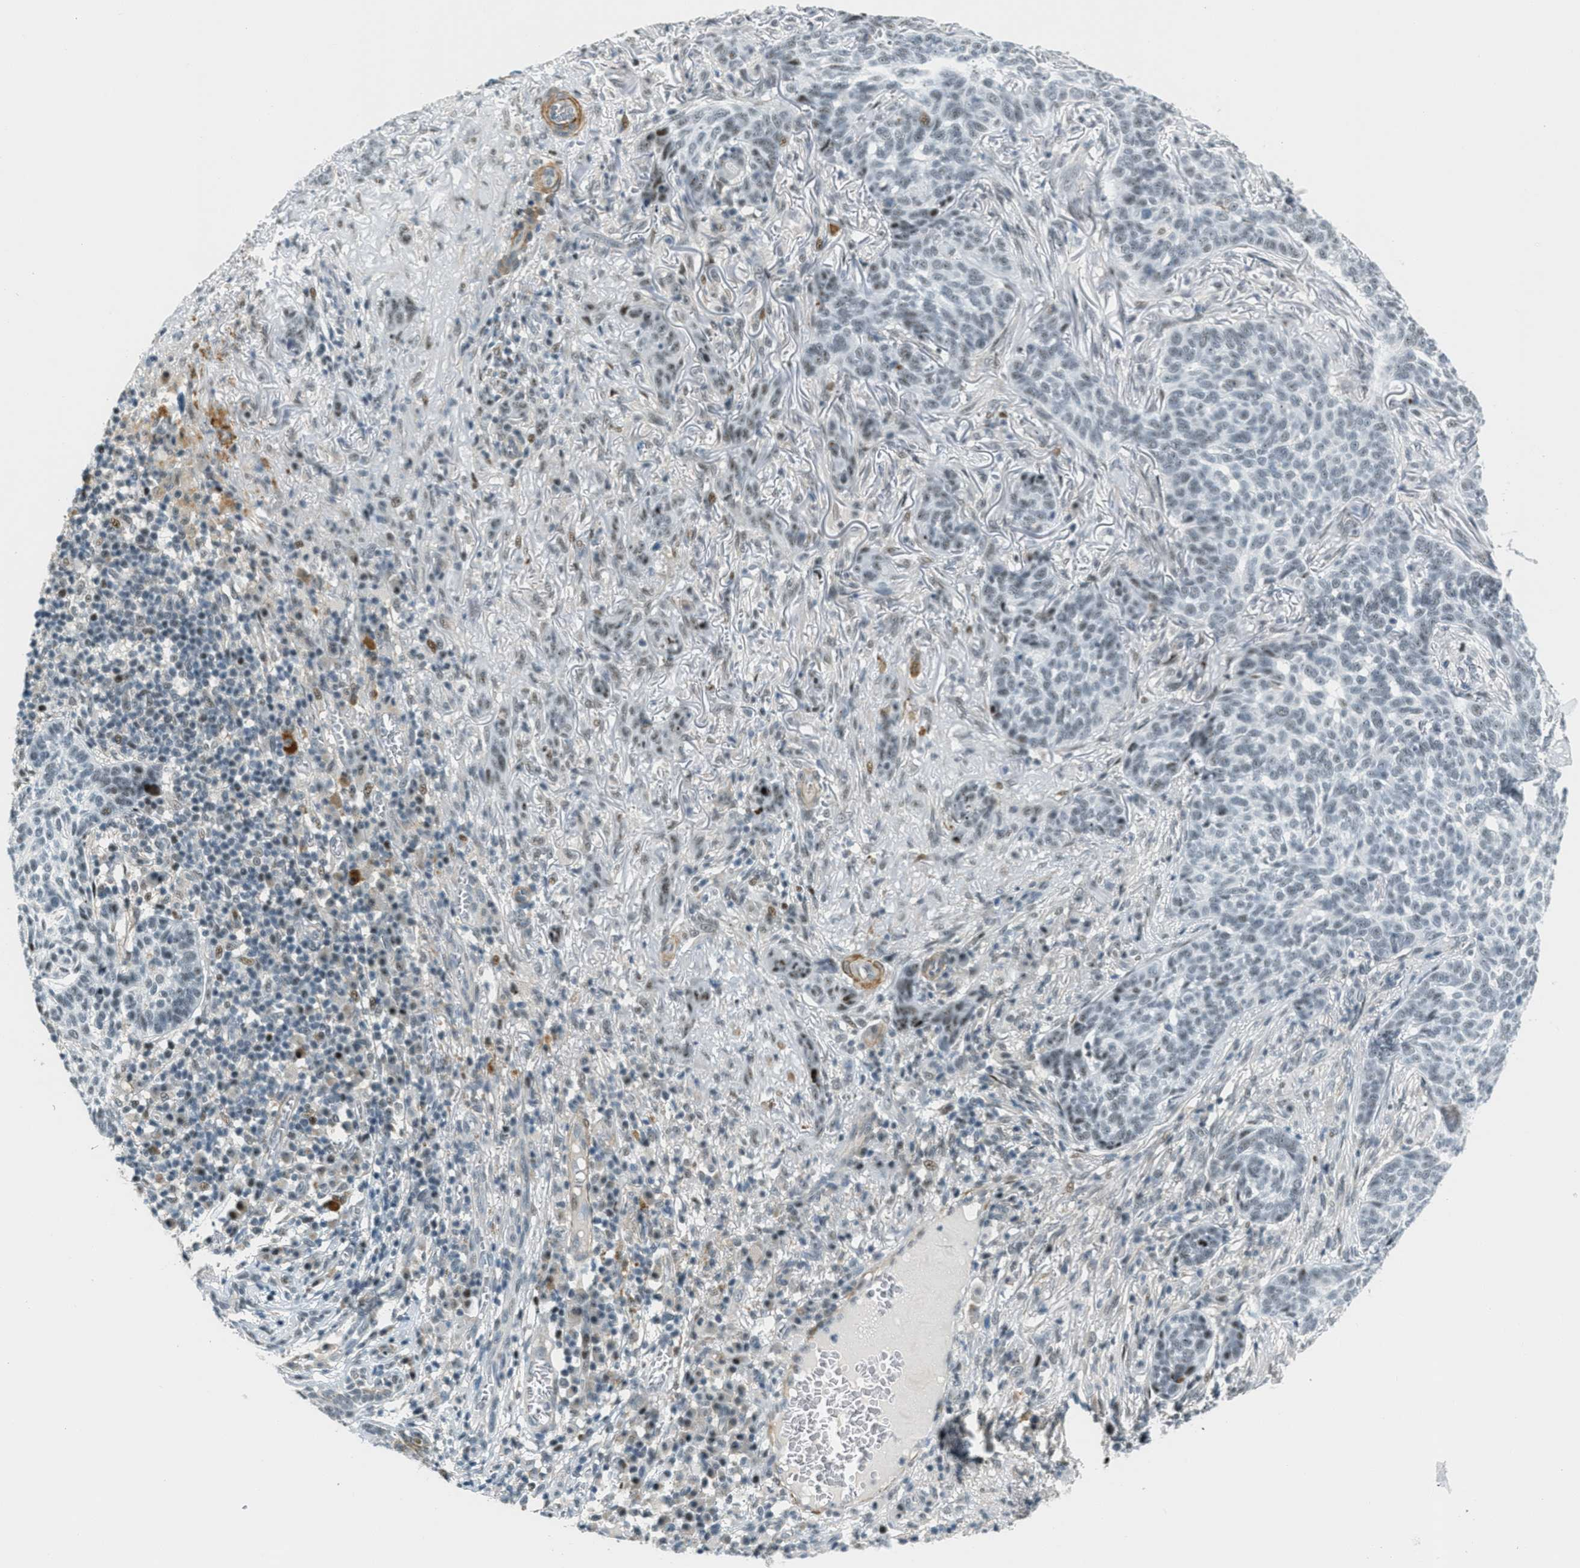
{"staining": {"intensity": "negative", "quantity": "none", "location": "none"}, "tissue": "skin cancer", "cell_type": "Tumor cells", "image_type": "cancer", "snomed": [{"axis": "morphology", "description": "Basal cell carcinoma"}, {"axis": "topography", "description": "Skin"}], "caption": "Immunohistochemistry image of basal cell carcinoma (skin) stained for a protein (brown), which exhibits no positivity in tumor cells.", "gene": "ZDHHC23", "patient": {"sex": "male", "age": 85}}